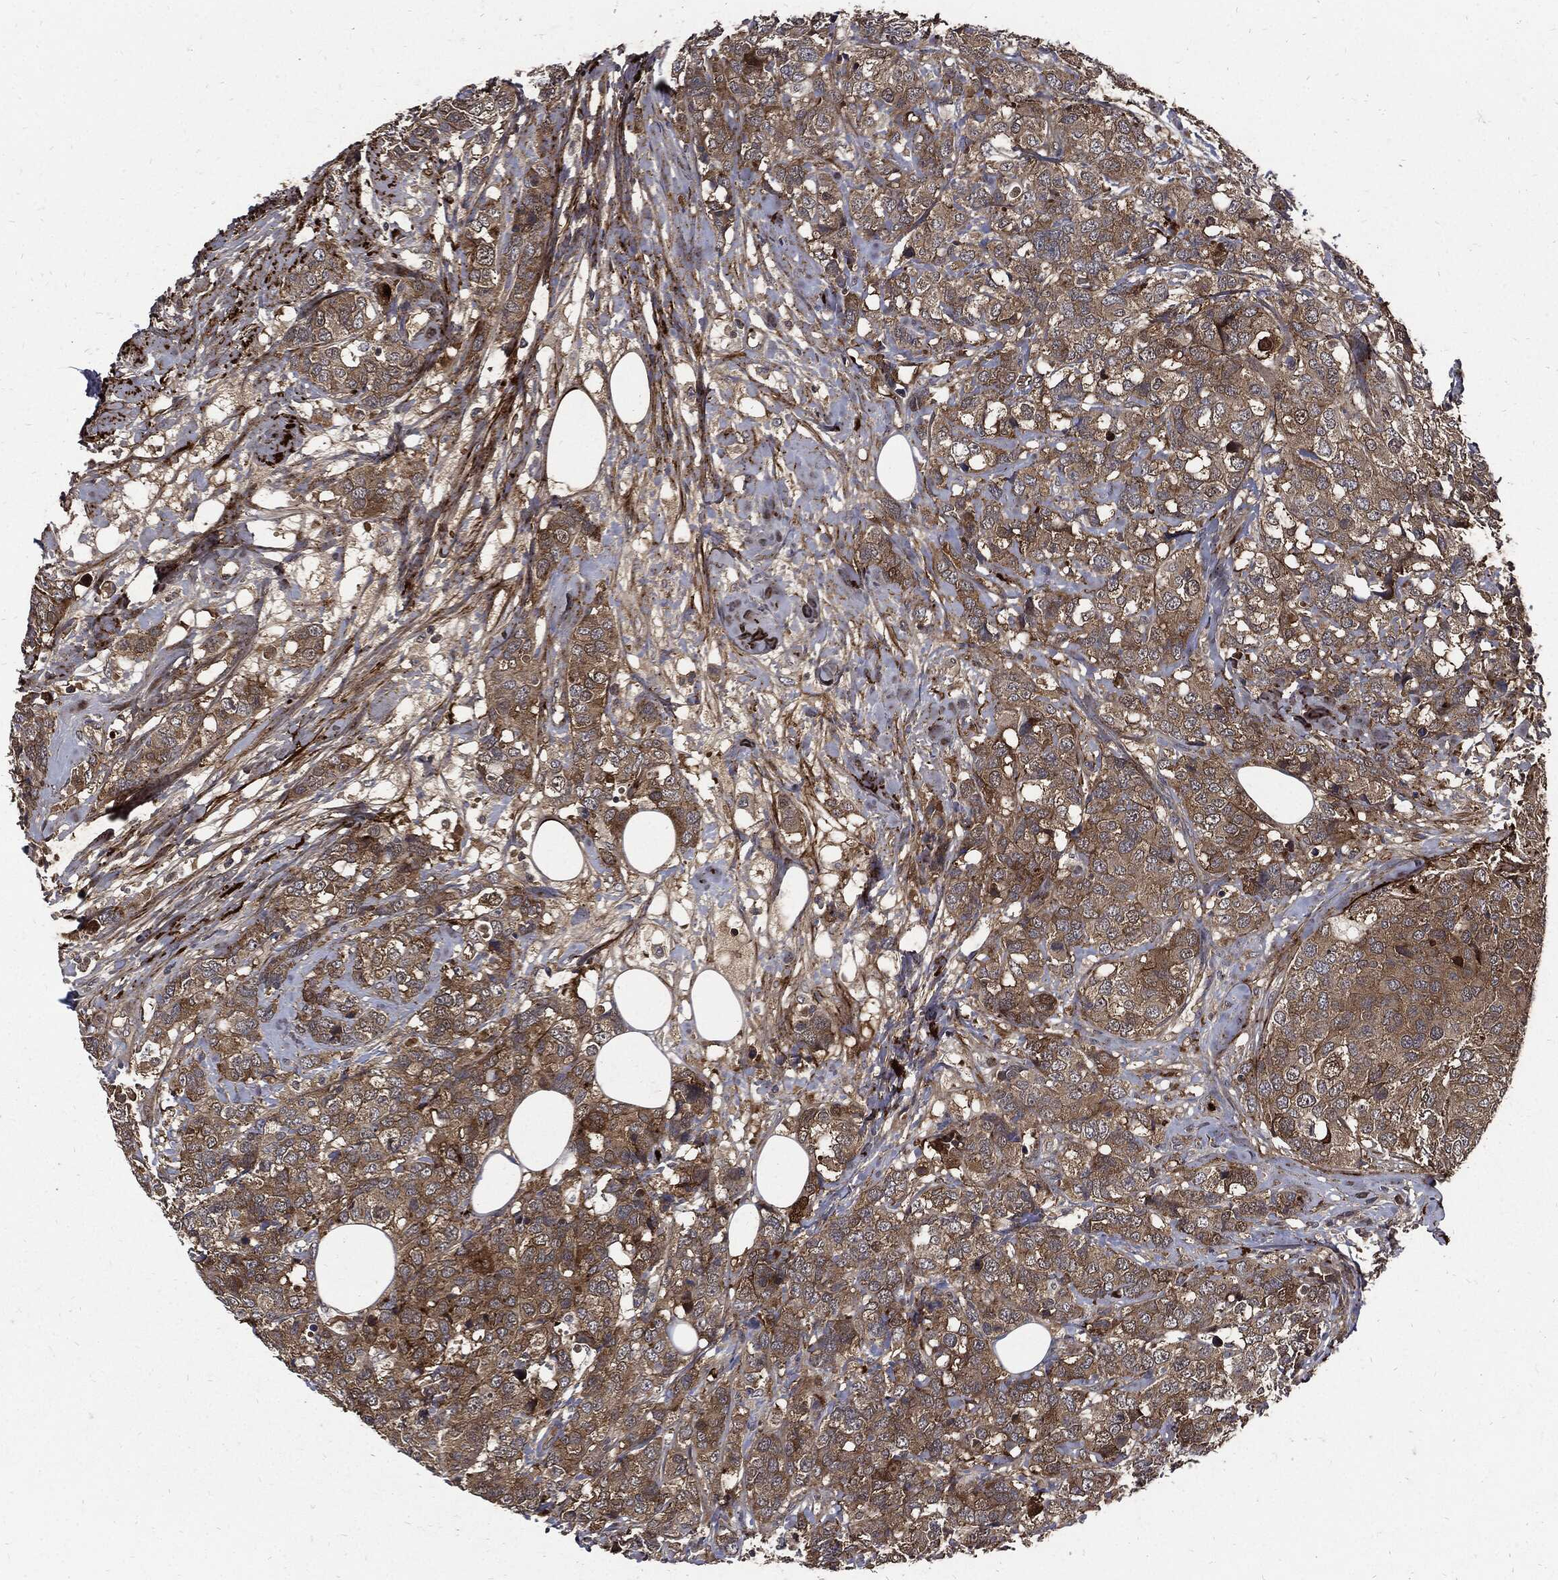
{"staining": {"intensity": "strong", "quantity": "25%-75%", "location": "cytoplasmic/membranous"}, "tissue": "breast cancer", "cell_type": "Tumor cells", "image_type": "cancer", "snomed": [{"axis": "morphology", "description": "Lobular carcinoma"}, {"axis": "topography", "description": "Breast"}], "caption": "A high-resolution micrograph shows immunohistochemistry staining of breast lobular carcinoma, which demonstrates strong cytoplasmic/membranous positivity in approximately 25%-75% of tumor cells.", "gene": "CLU", "patient": {"sex": "female", "age": 59}}